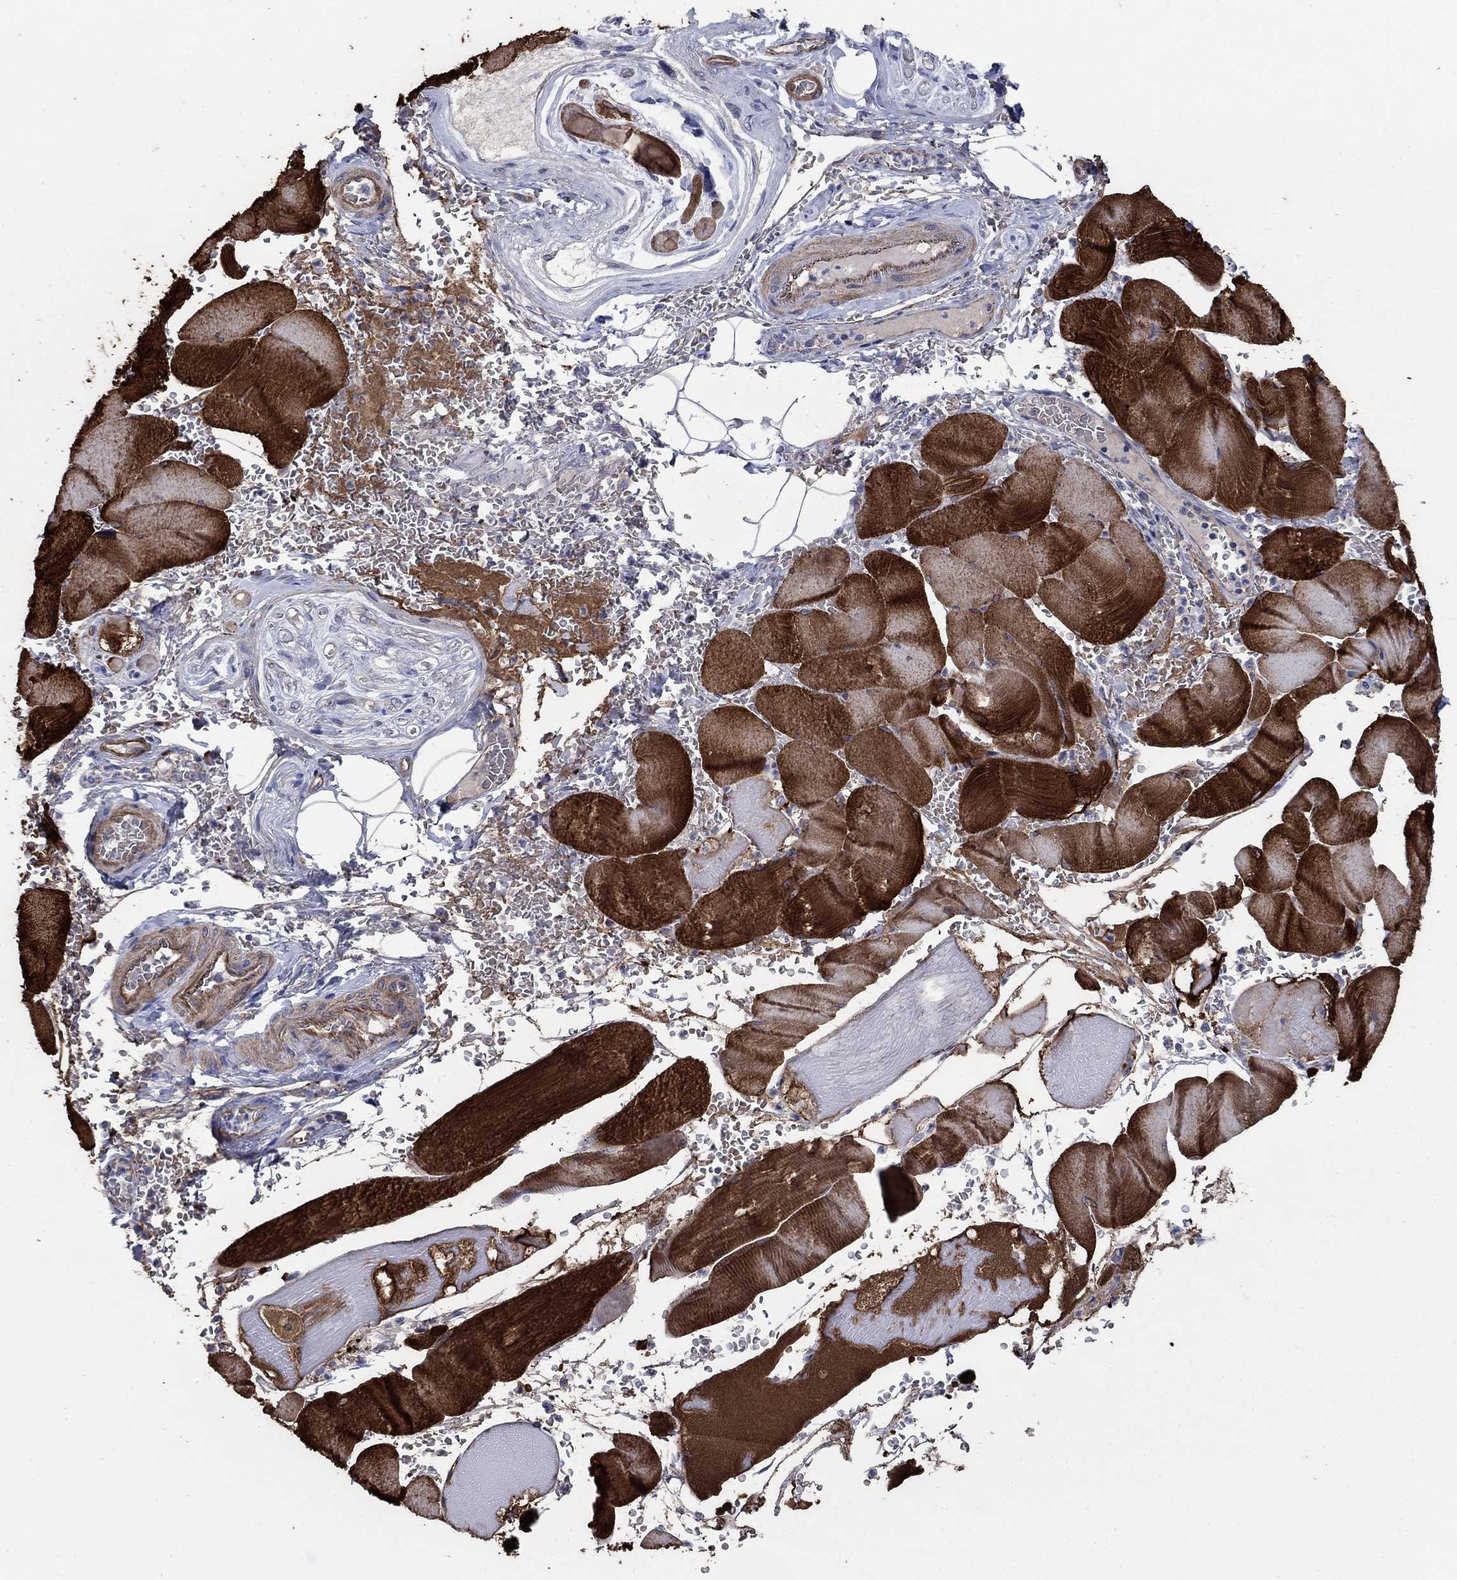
{"staining": {"intensity": "strong", "quantity": ">75%", "location": "cytoplasmic/membranous"}, "tissue": "skeletal muscle", "cell_type": "Myocytes", "image_type": "normal", "snomed": [{"axis": "morphology", "description": "Normal tissue, NOS"}, {"axis": "topography", "description": "Skeletal muscle"}], "caption": "Unremarkable skeletal muscle was stained to show a protein in brown. There is high levels of strong cytoplasmic/membranous positivity in approximately >75% of myocytes.", "gene": "FLNC", "patient": {"sex": "male", "age": 56}}